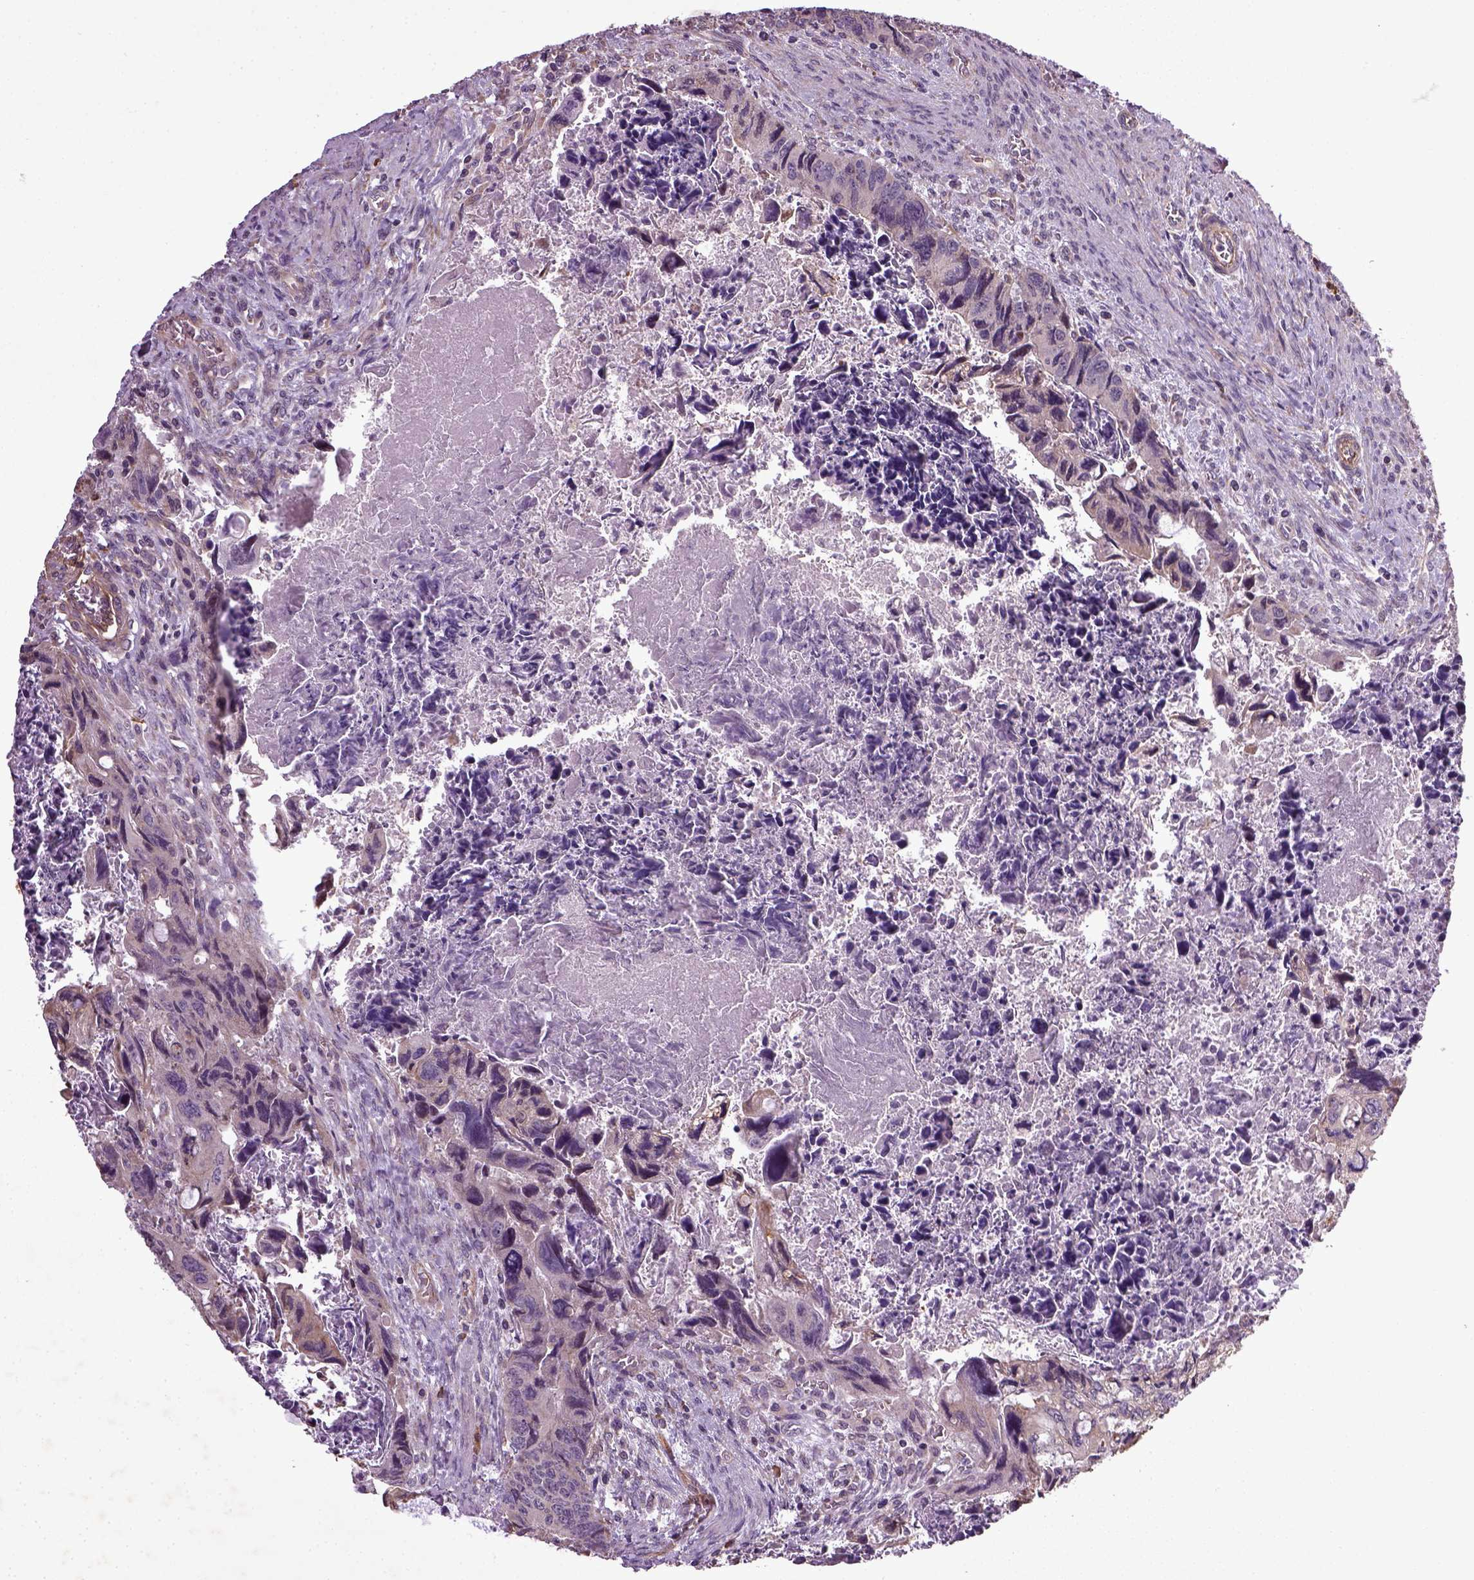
{"staining": {"intensity": "negative", "quantity": "none", "location": "none"}, "tissue": "colorectal cancer", "cell_type": "Tumor cells", "image_type": "cancer", "snomed": [{"axis": "morphology", "description": "Adenocarcinoma, NOS"}, {"axis": "topography", "description": "Rectum"}], "caption": "DAB (3,3'-diaminobenzidine) immunohistochemical staining of human adenocarcinoma (colorectal) shows no significant positivity in tumor cells. The staining was performed using DAB to visualize the protein expression in brown, while the nuclei were stained in blue with hematoxylin (Magnification: 20x).", "gene": "TPRG1", "patient": {"sex": "male", "age": 62}}